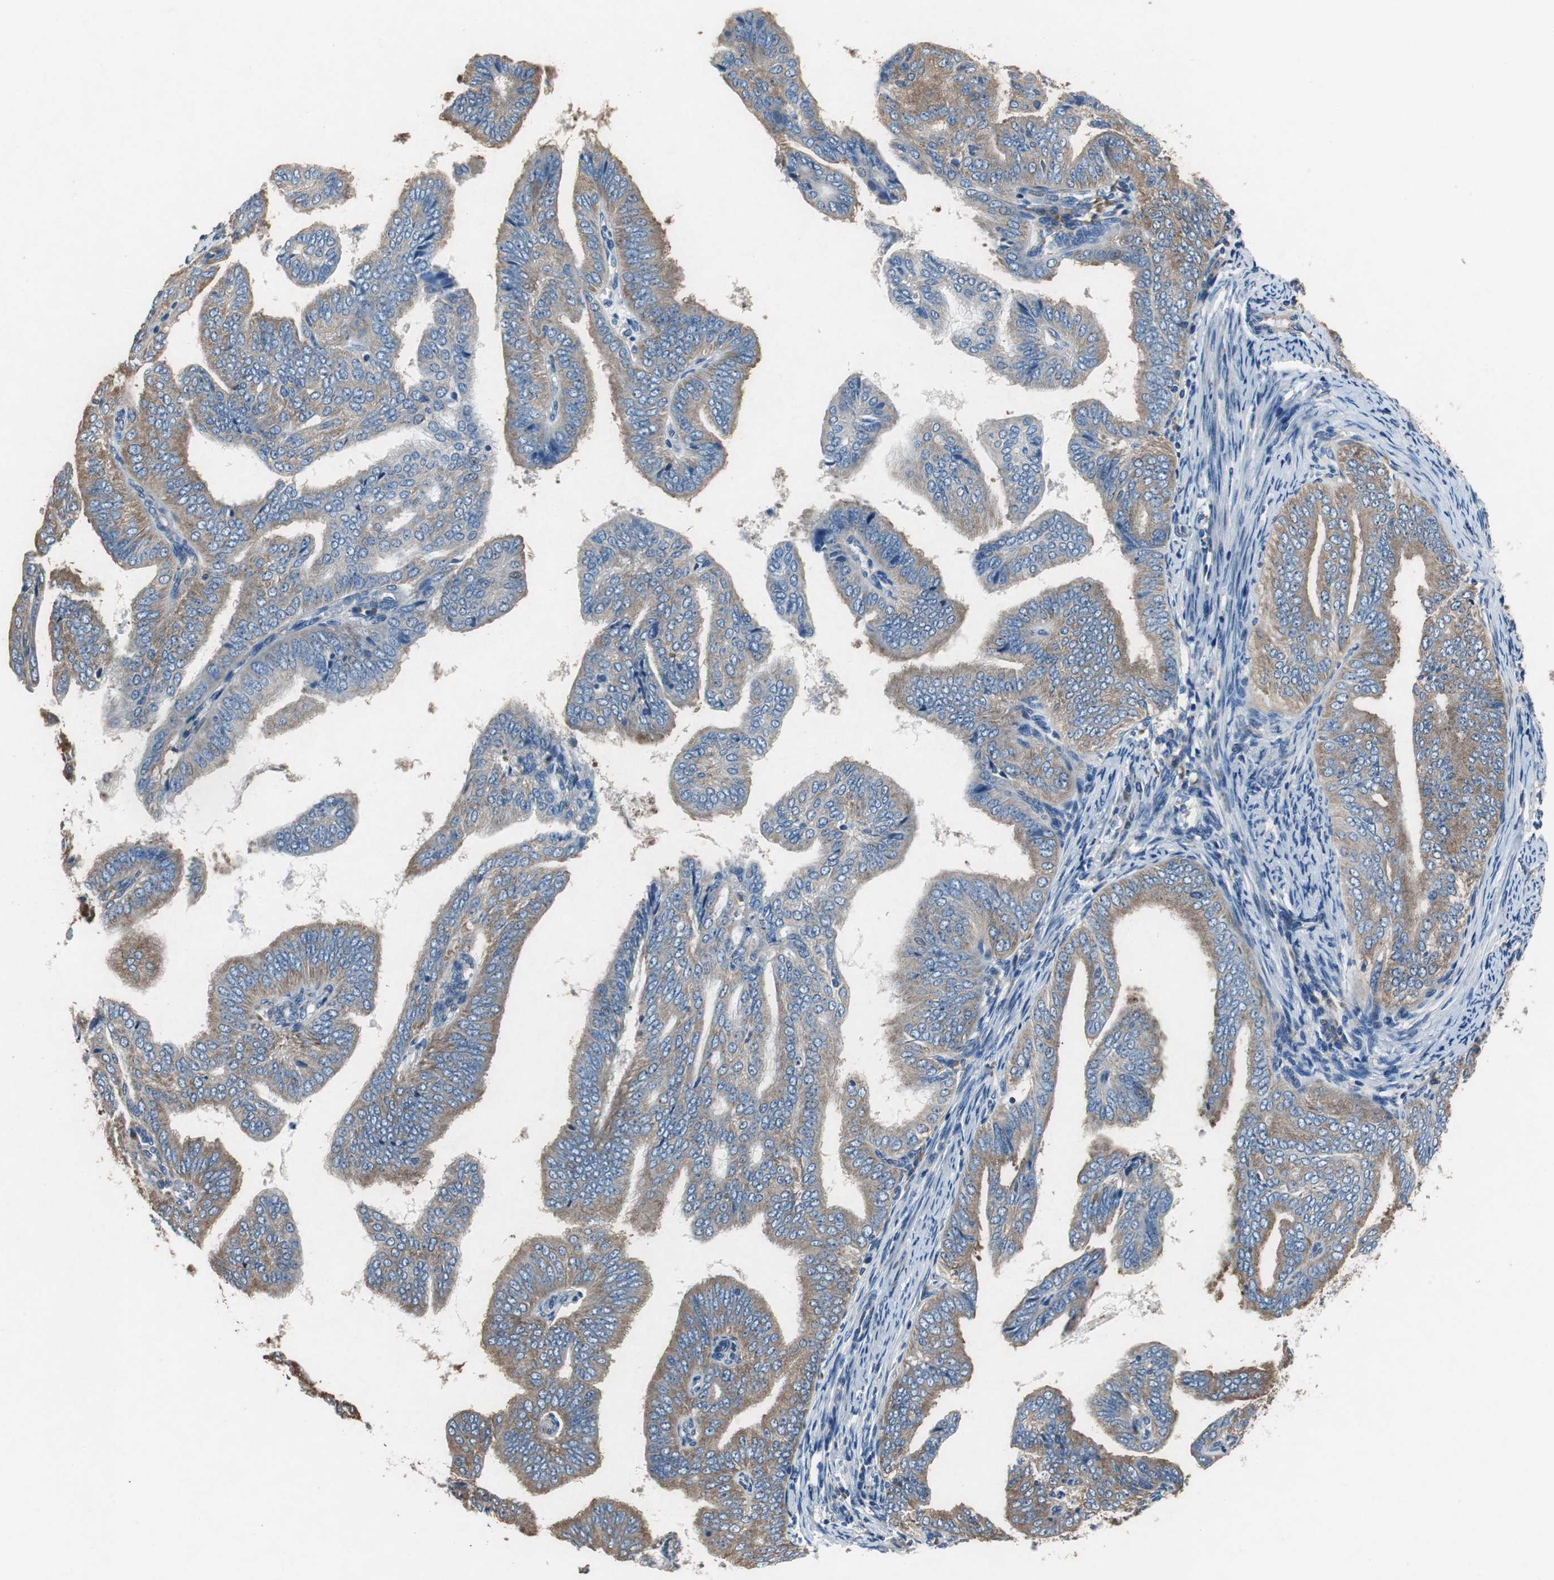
{"staining": {"intensity": "strong", "quantity": ">75%", "location": "cytoplasmic/membranous"}, "tissue": "endometrial cancer", "cell_type": "Tumor cells", "image_type": "cancer", "snomed": [{"axis": "morphology", "description": "Adenocarcinoma, NOS"}, {"axis": "topography", "description": "Endometrium"}], "caption": "This histopathology image reveals endometrial cancer stained with immunohistochemistry (IHC) to label a protein in brown. The cytoplasmic/membranous of tumor cells show strong positivity for the protein. Nuclei are counter-stained blue.", "gene": "RPL35", "patient": {"sex": "female", "age": 58}}